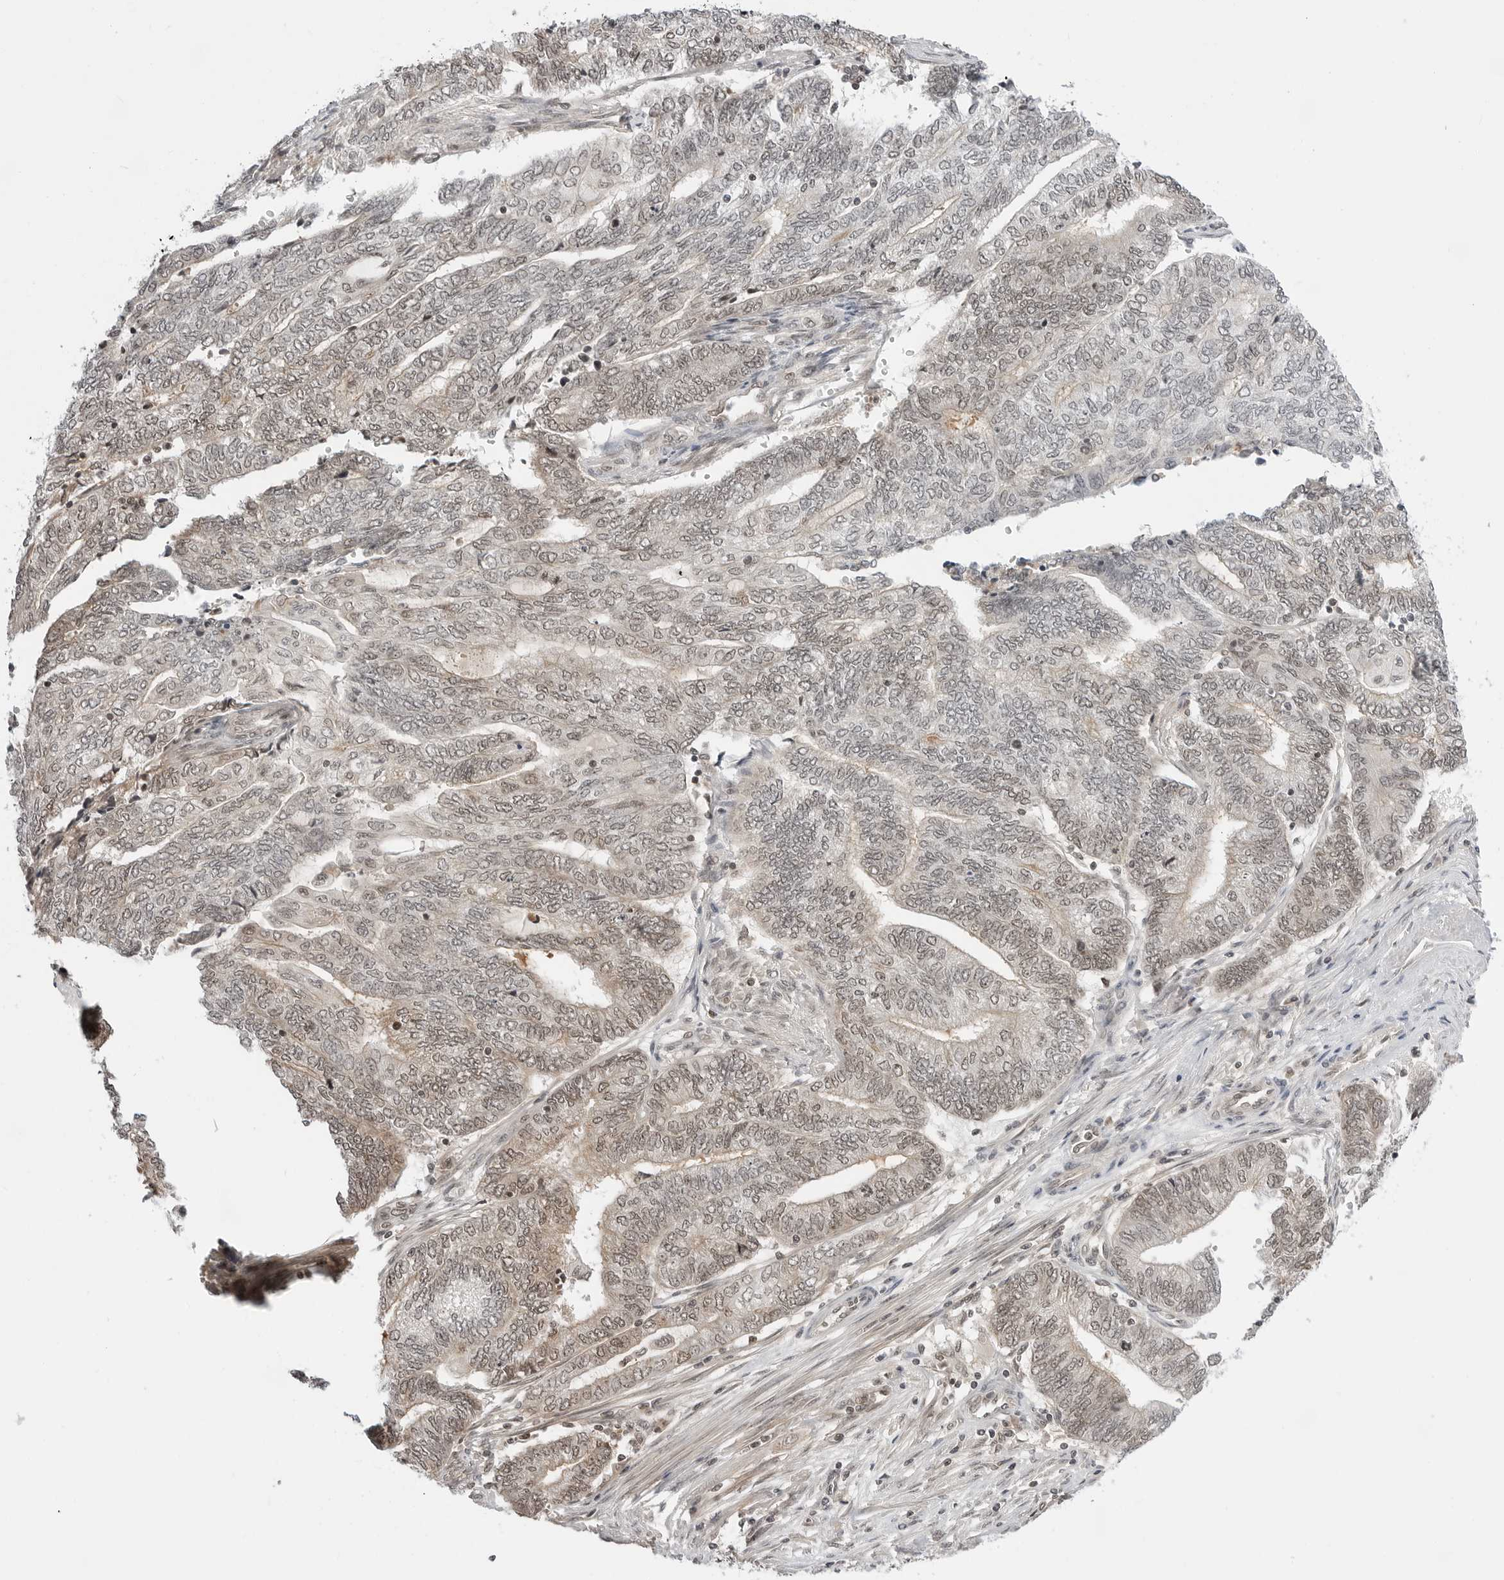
{"staining": {"intensity": "weak", "quantity": "25%-75%", "location": "cytoplasmic/membranous,nuclear"}, "tissue": "endometrial cancer", "cell_type": "Tumor cells", "image_type": "cancer", "snomed": [{"axis": "morphology", "description": "Adenocarcinoma, NOS"}, {"axis": "topography", "description": "Uterus"}, {"axis": "topography", "description": "Endometrium"}], "caption": "A histopathology image of endometrial cancer stained for a protein demonstrates weak cytoplasmic/membranous and nuclear brown staining in tumor cells.", "gene": "C8orf33", "patient": {"sex": "female", "age": 70}}